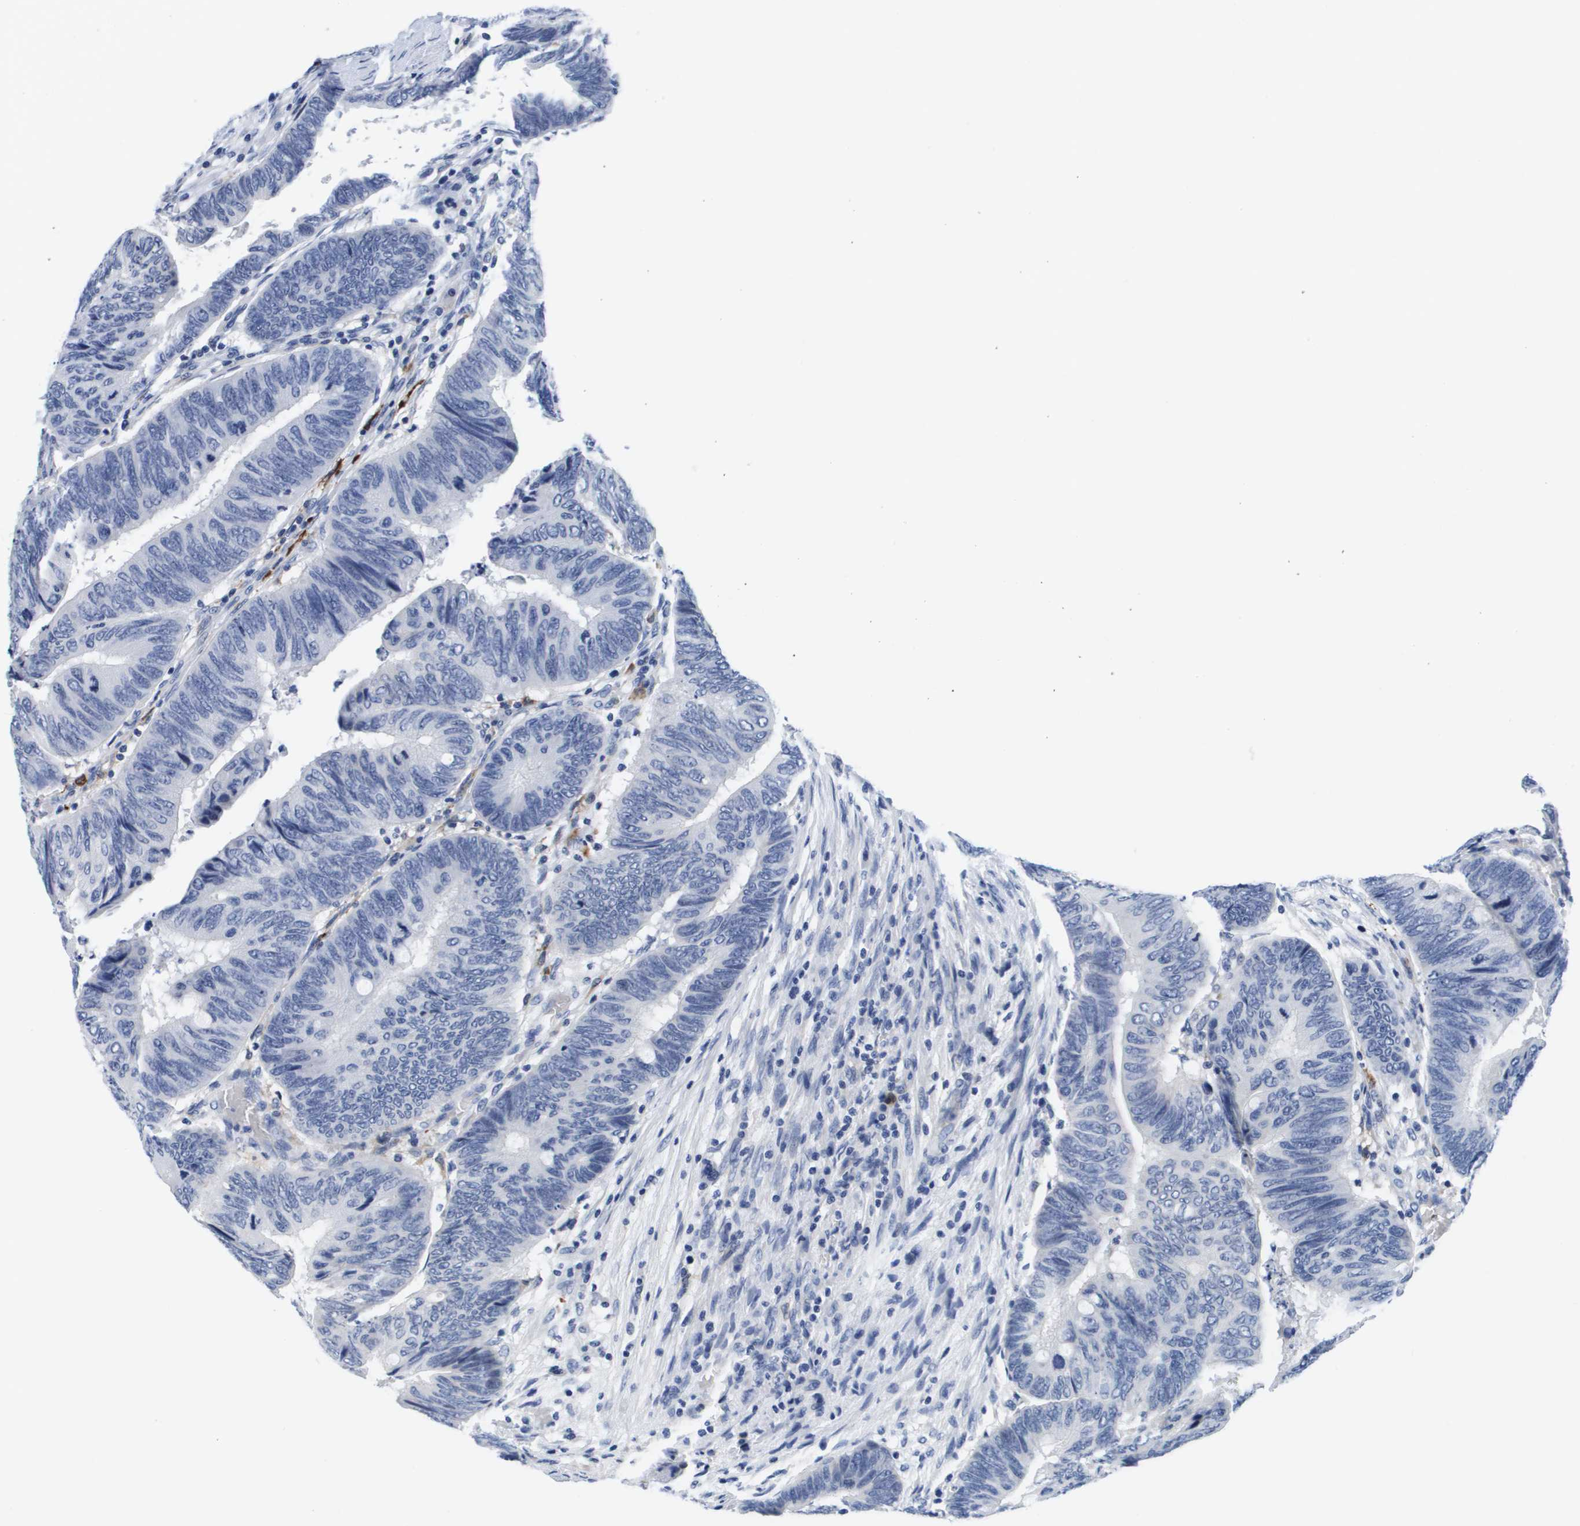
{"staining": {"intensity": "negative", "quantity": "none", "location": "none"}, "tissue": "colorectal cancer", "cell_type": "Tumor cells", "image_type": "cancer", "snomed": [{"axis": "morphology", "description": "Normal tissue, NOS"}, {"axis": "morphology", "description": "Adenocarcinoma, NOS"}, {"axis": "topography", "description": "Rectum"}, {"axis": "topography", "description": "Peripheral nerve tissue"}], "caption": "The IHC photomicrograph has no significant positivity in tumor cells of colorectal cancer tissue.", "gene": "HMOX1", "patient": {"sex": "male", "age": 92}}